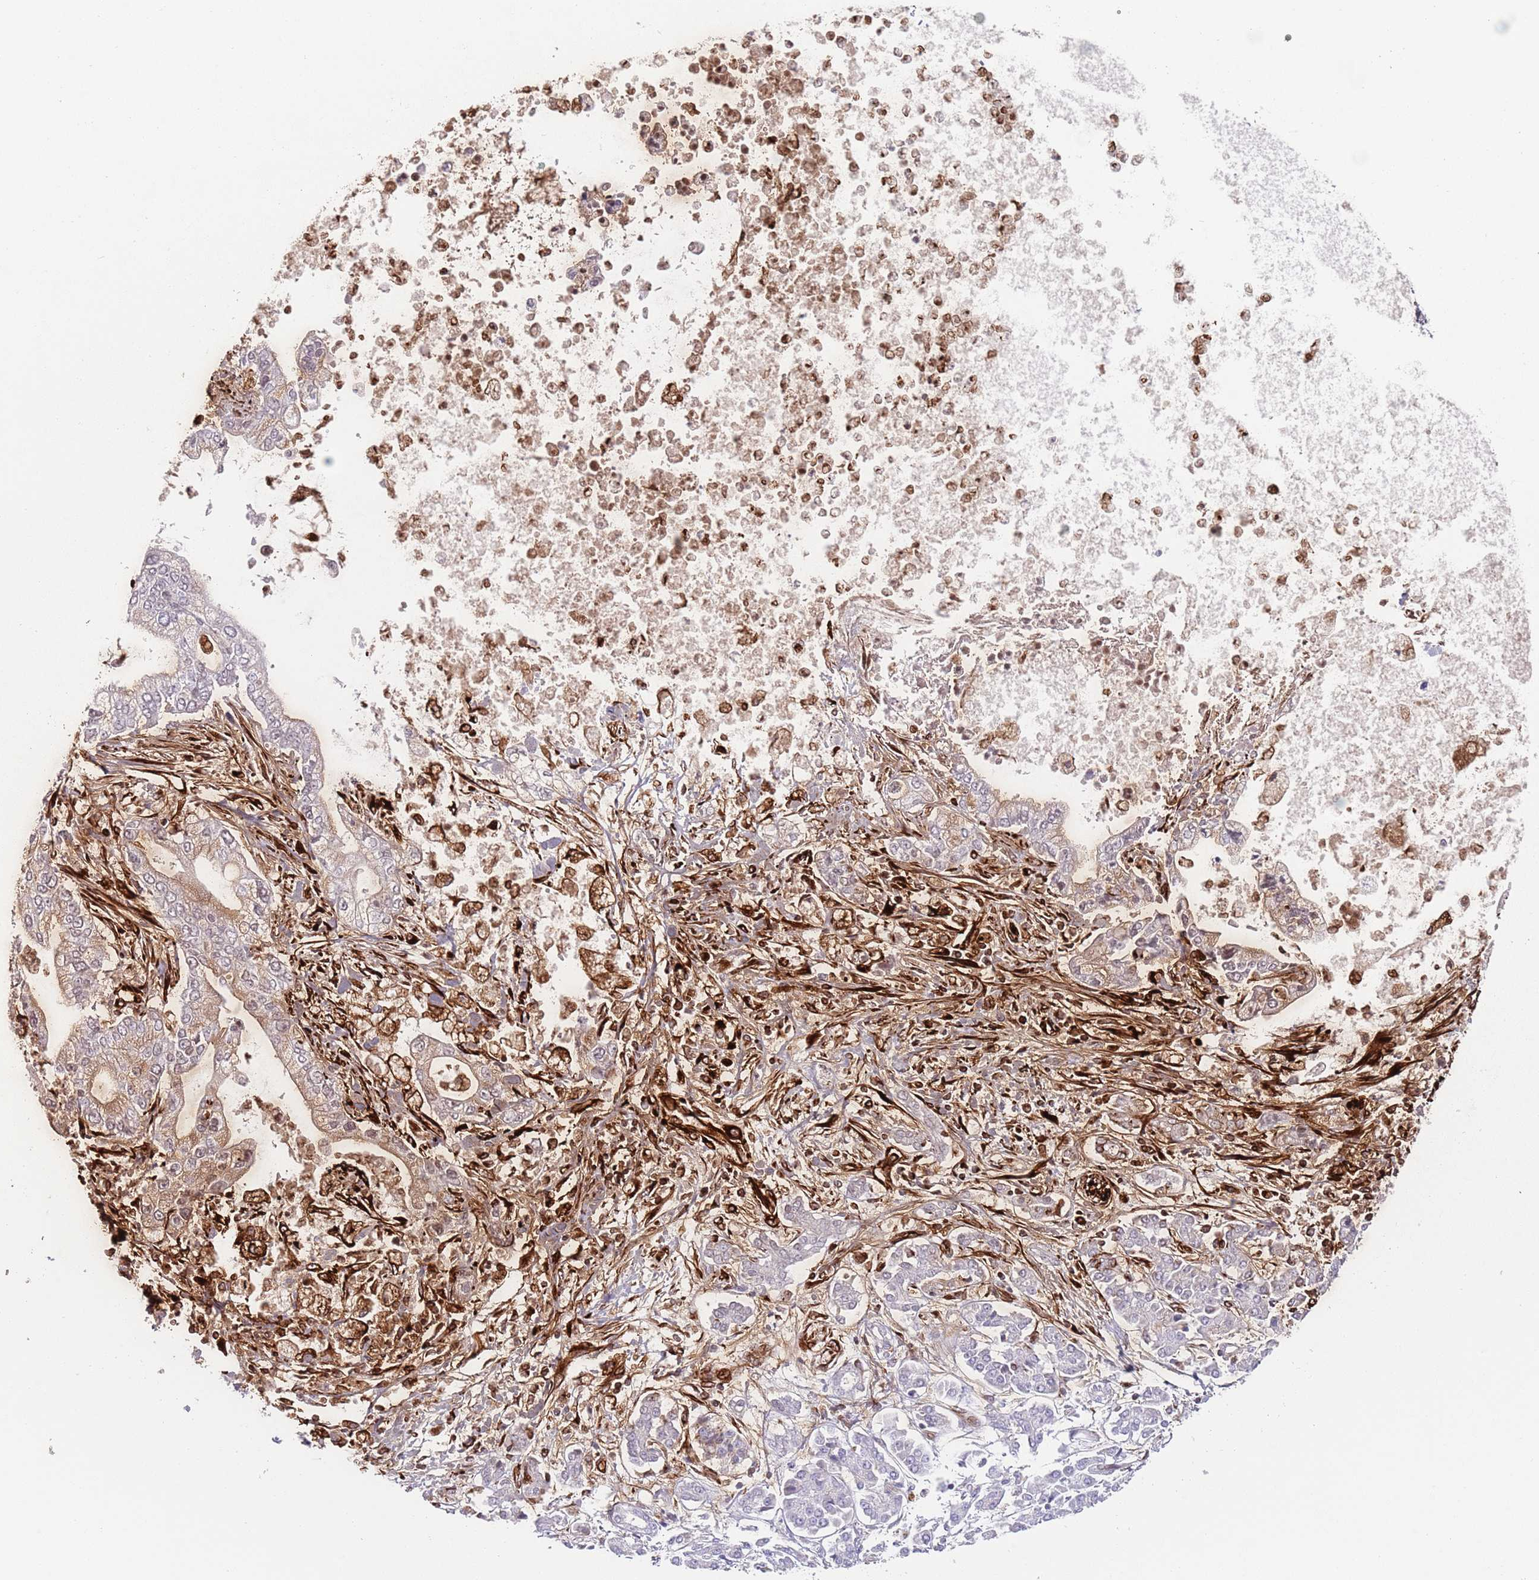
{"staining": {"intensity": "weak", "quantity": "<25%", "location": "cytoplasmic/membranous"}, "tissue": "pancreatic cancer", "cell_type": "Tumor cells", "image_type": "cancer", "snomed": [{"axis": "morphology", "description": "Adenocarcinoma, NOS"}, {"axis": "topography", "description": "Pancreas"}], "caption": "Histopathology image shows no protein positivity in tumor cells of adenocarcinoma (pancreatic) tissue.", "gene": "TMEM251", "patient": {"sex": "male", "age": 69}}